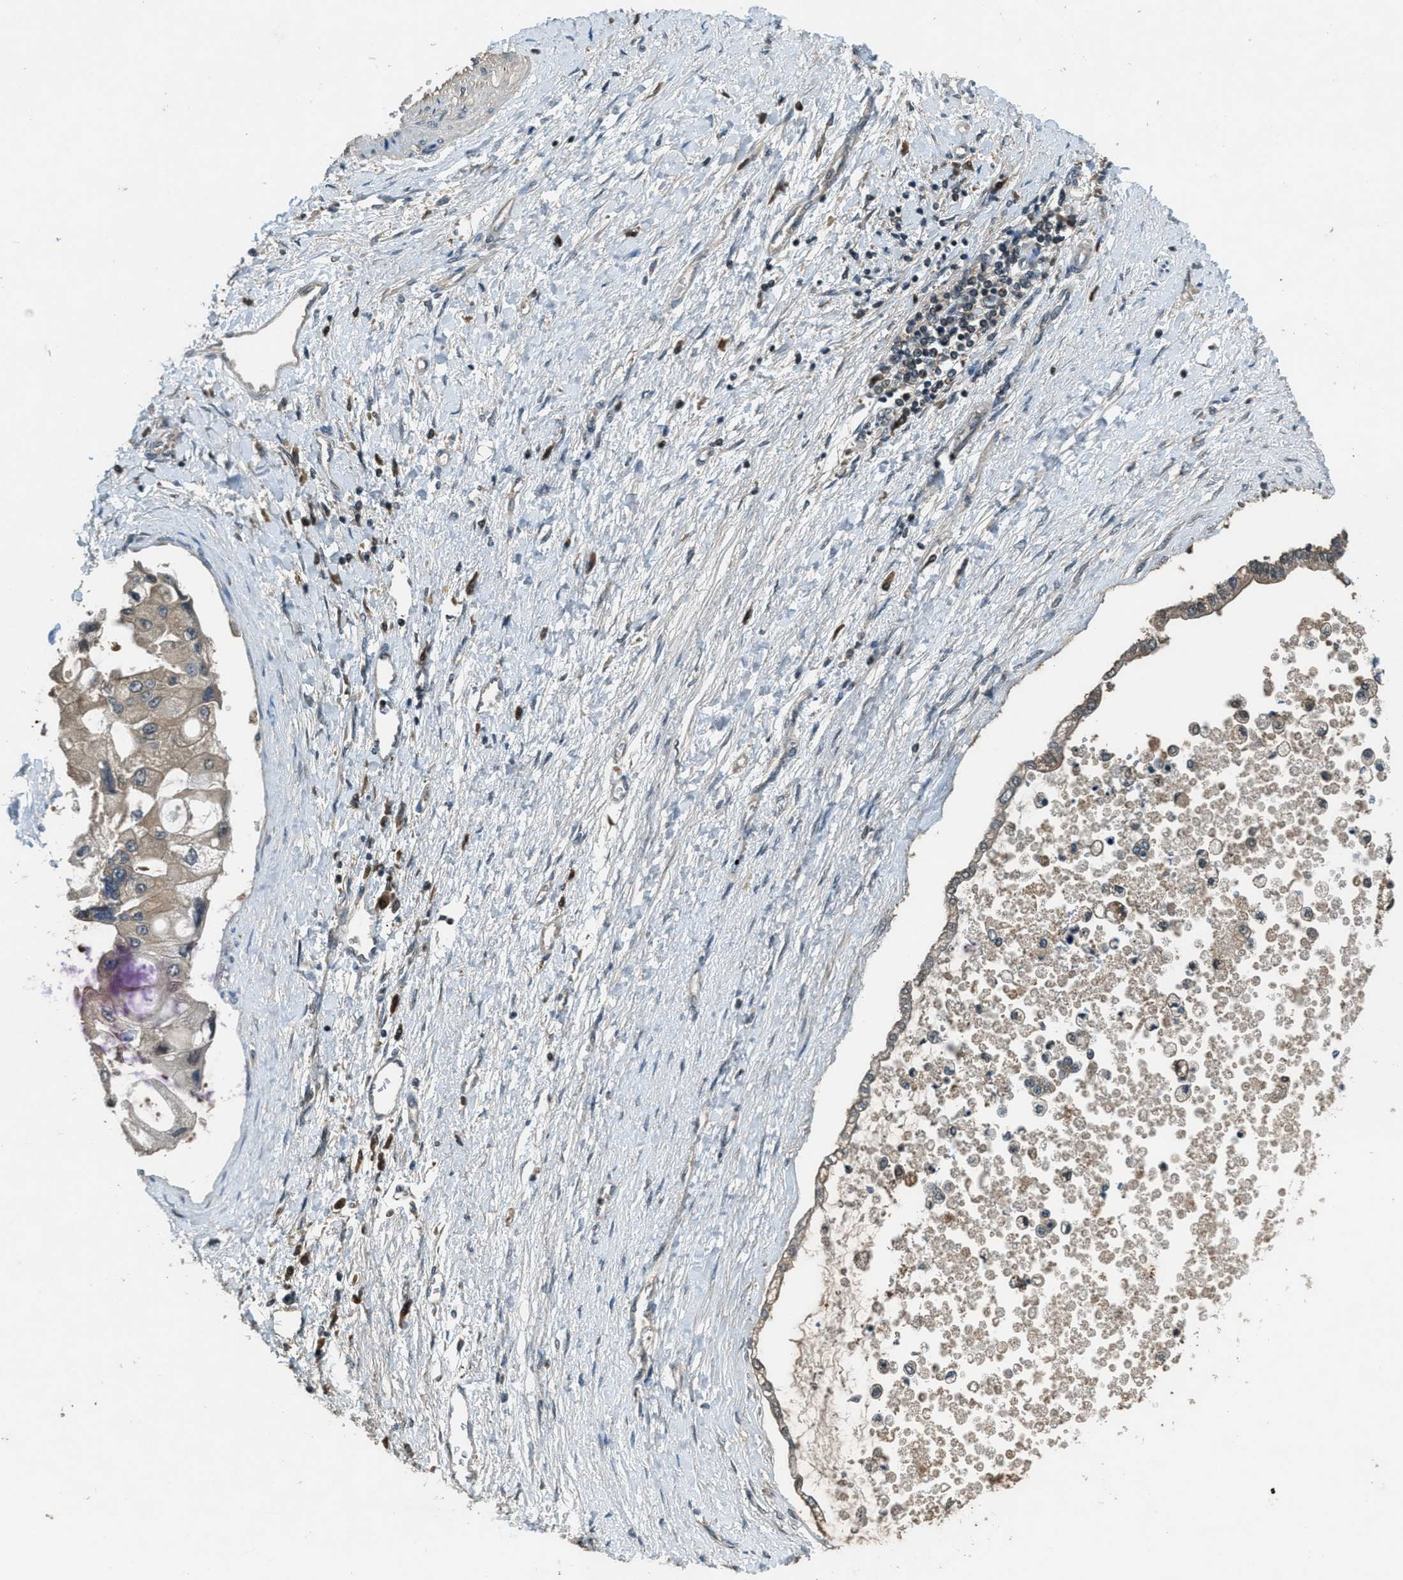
{"staining": {"intensity": "weak", "quantity": ">75%", "location": "cytoplasmic/membranous"}, "tissue": "liver cancer", "cell_type": "Tumor cells", "image_type": "cancer", "snomed": [{"axis": "morphology", "description": "Cholangiocarcinoma"}, {"axis": "topography", "description": "Liver"}], "caption": "Human liver cholangiocarcinoma stained with a brown dye demonstrates weak cytoplasmic/membranous positive staining in approximately >75% of tumor cells.", "gene": "DUSP6", "patient": {"sex": "male", "age": 50}}